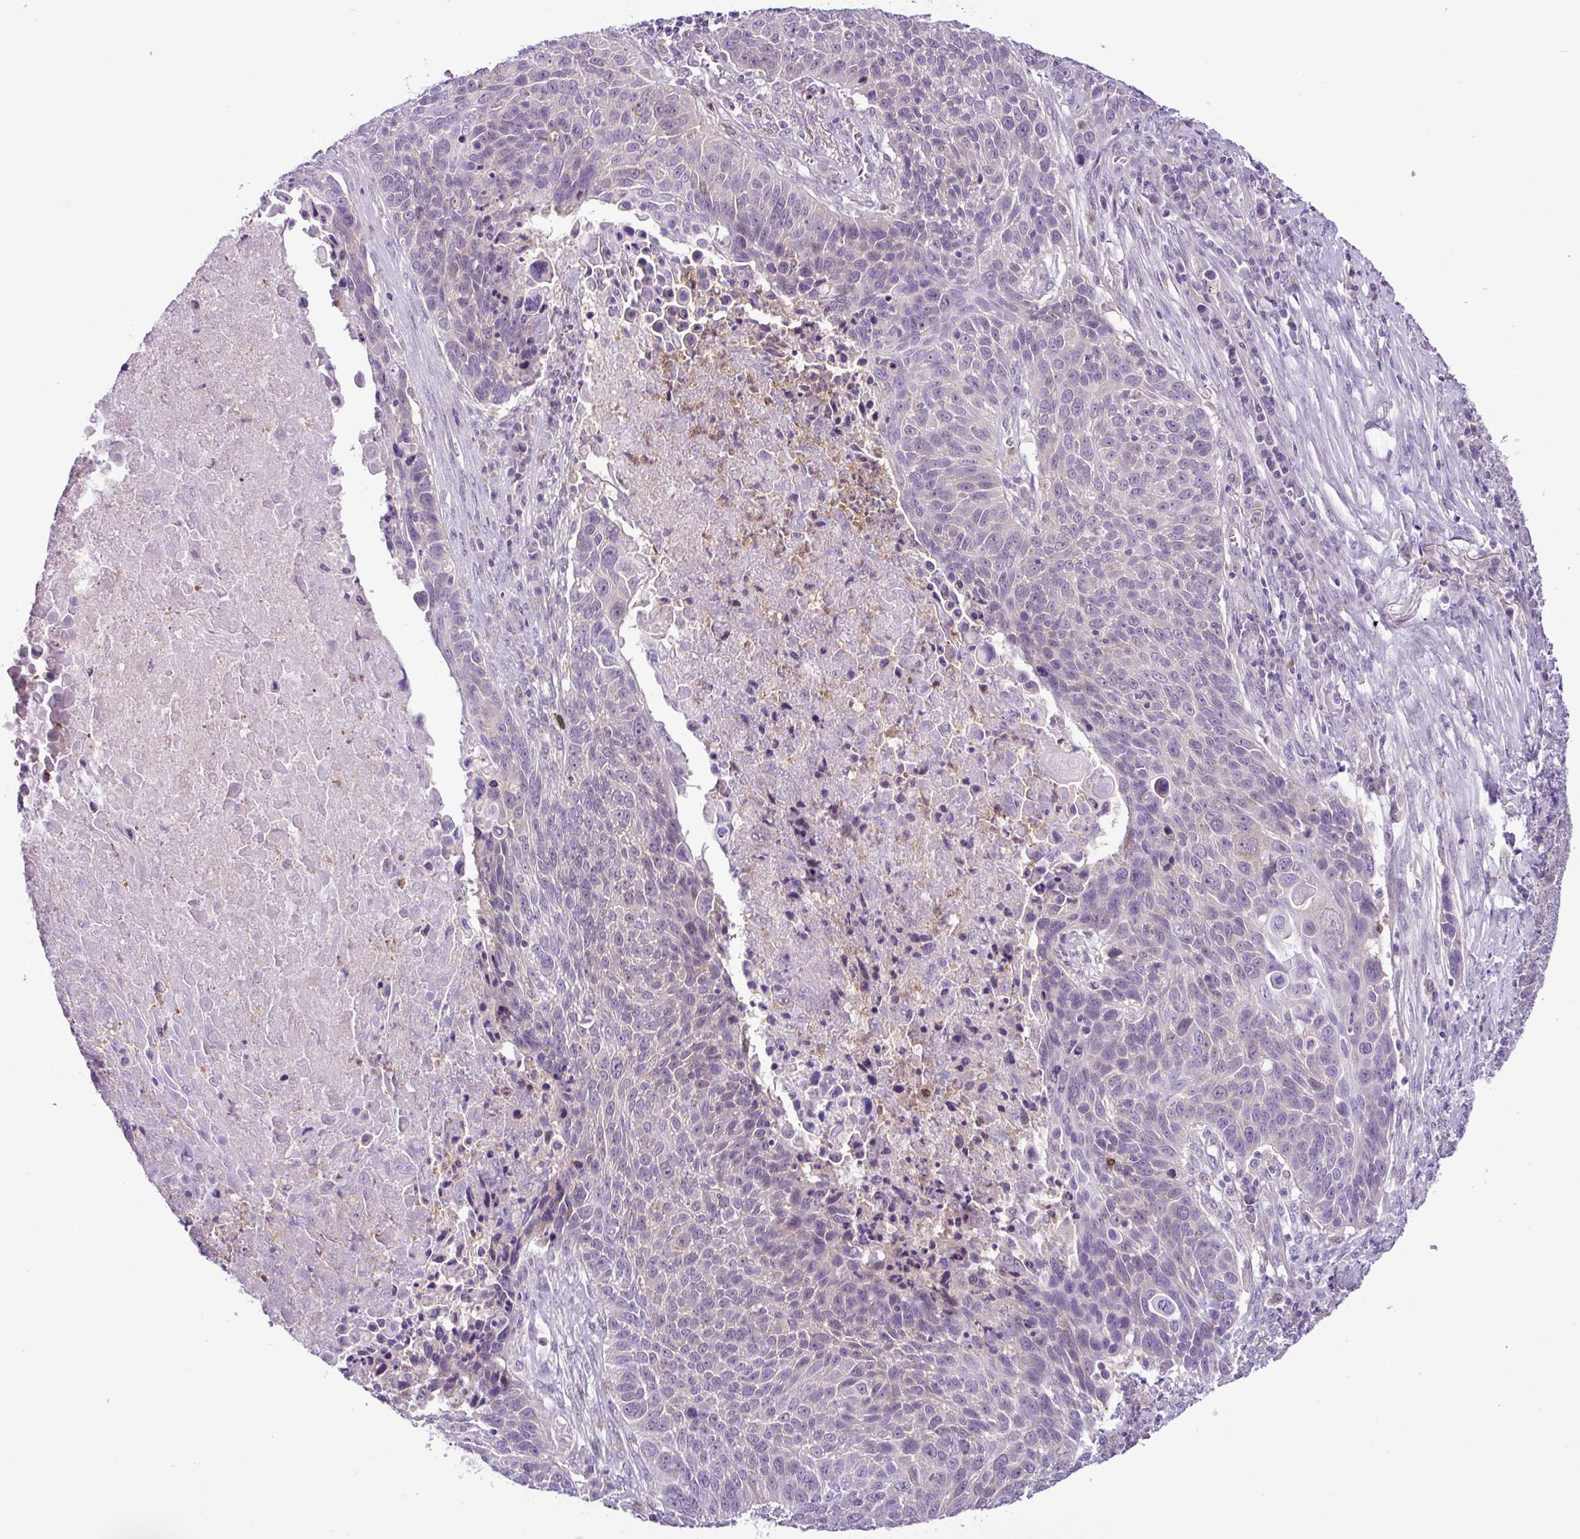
{"staining": {"intensity": "negative", "quantity": "none", "location": "none"}, "tissue": "lung cancer", "cell_type": "Tumor cells", "image_type": "cancer", "snomed": [{"axis": "morphology", "description": "Squamous cell carcinoma, NOS"}, {"axis": "topography", "description": "Lung"}], "caption": "The image reveals no staining of tumor cells in squamous cell carcinoma (lung).", "gene": "TONSL", "patient": {"sex": "male", "age": 78}}